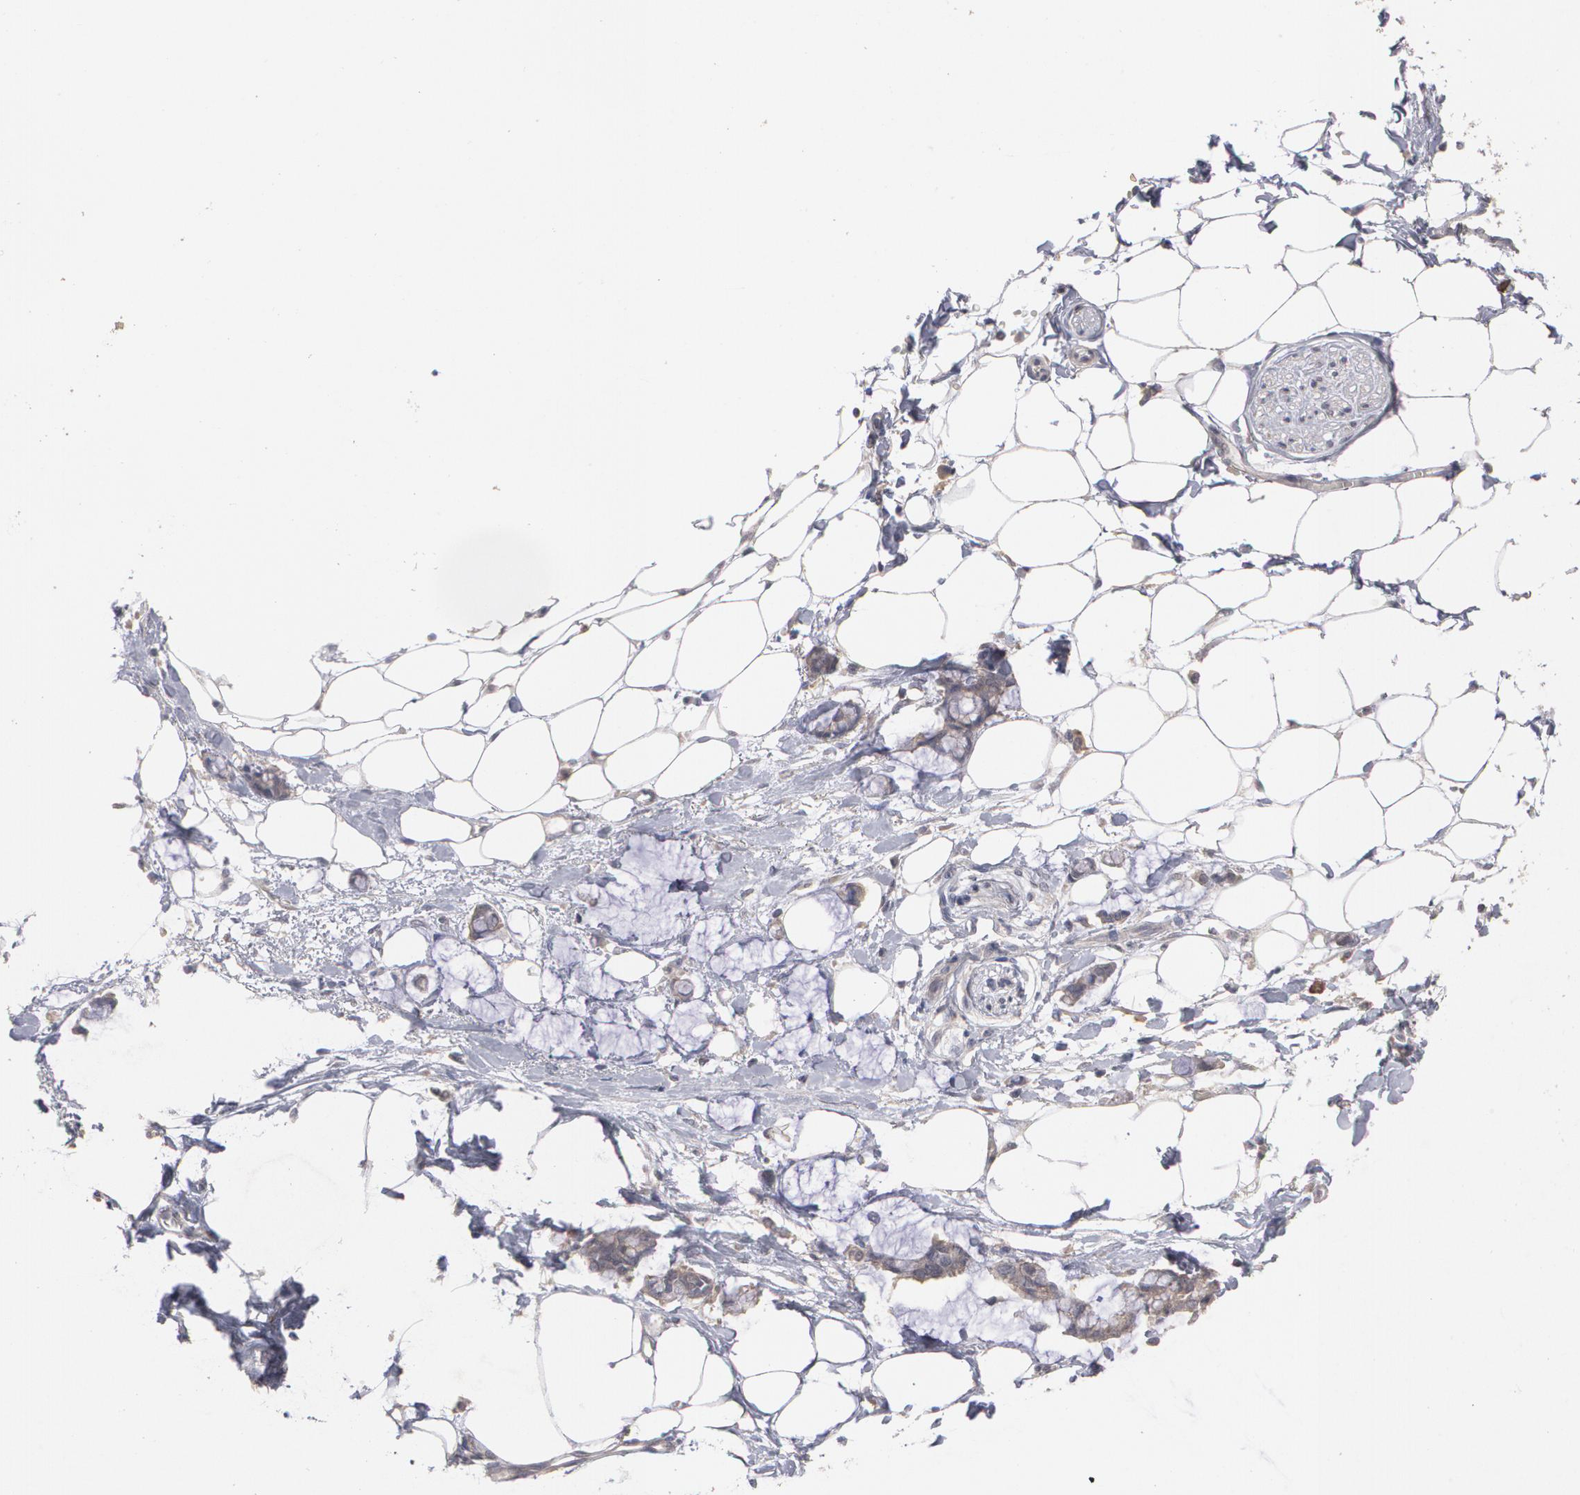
{"staining": {"intensity": "weak", "quantity": "25%-75%", "location": "cytoplasmic/membranous"}, "tissue": "adipose tissue", "cell_type": "Adipocytes", "image_type": "normal", "snomed": [{"axis": "morphology", "description": "Normal tissue, NOS"}, {"axis": "morphology", "description": "Adenocarcinoma, NOS"}, {"axis": "topography", "description": "Colon"}, {"axis": "topography", "description": "Peripheral nerve tissue"}], "caption": "An image of human adipose tissue stained for a protein shows weak cytoplasmic/membranous brown staining in adipocytes.", "gene": "ARF6", "patient": {"sex": "male", "age": 14}}